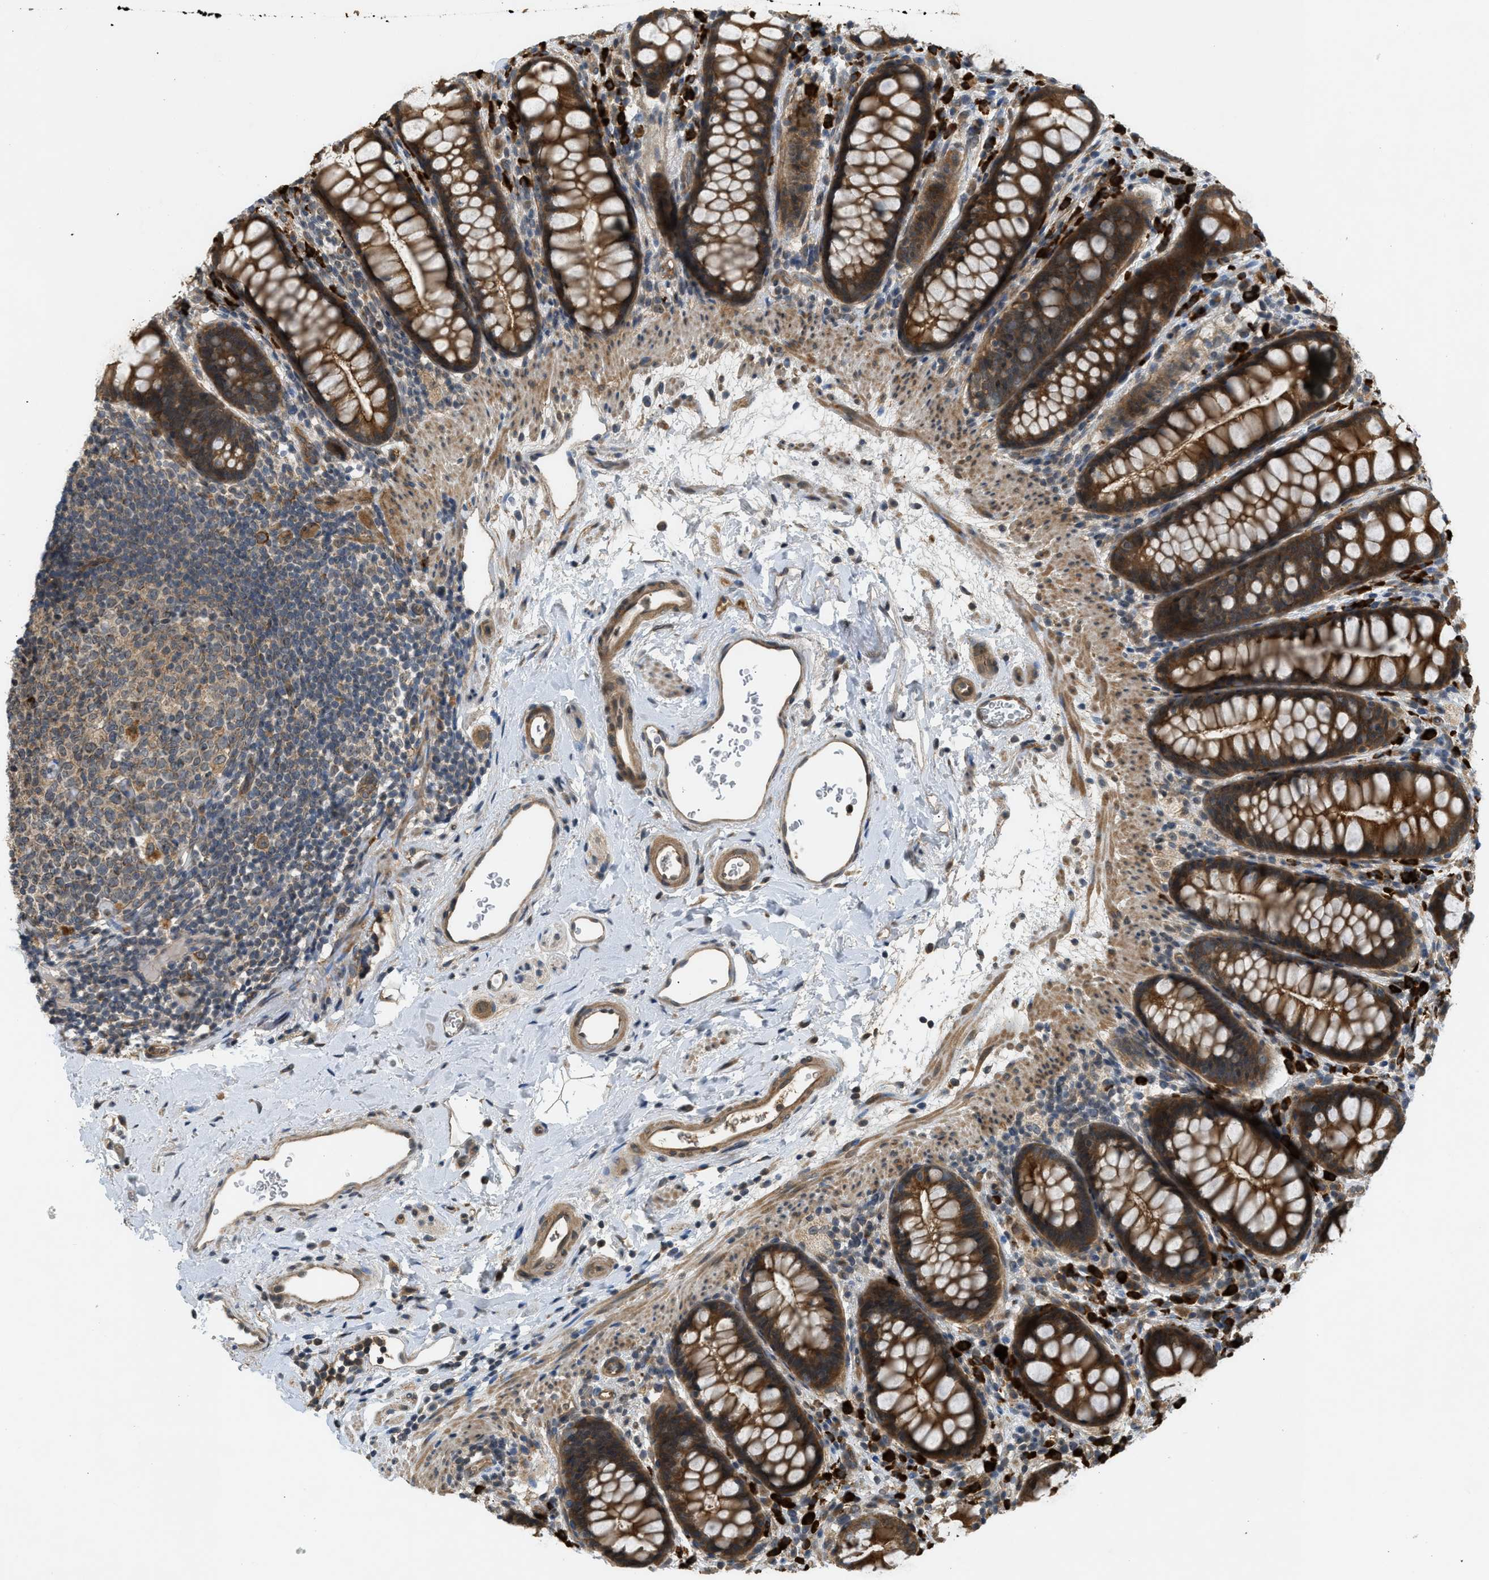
{"staining": {"intensity": "strong", "quantity": ">75%", "location": "cytoplasmic/membranous"}, "tissue": "rectum", "cell_type": "Glandular cells", "image_type": "normal", "snomed": [{"axis": "morphology", "description": "Normal tissue, NOS"}, {"axis": "topography", "description": "Rectum"}], "caption": "Protein analysis of benign rectum displays strong cytoplasmic/membranous positivity in about >75% of glandular cells. The staining was performed using DAB to visualize the protein expression in brown, while the nuclei were stained in blue with hematoxylin (Magnification: 20x).", "gene": "ADCY8", "patient": {"sex": "female", "age": 65}}